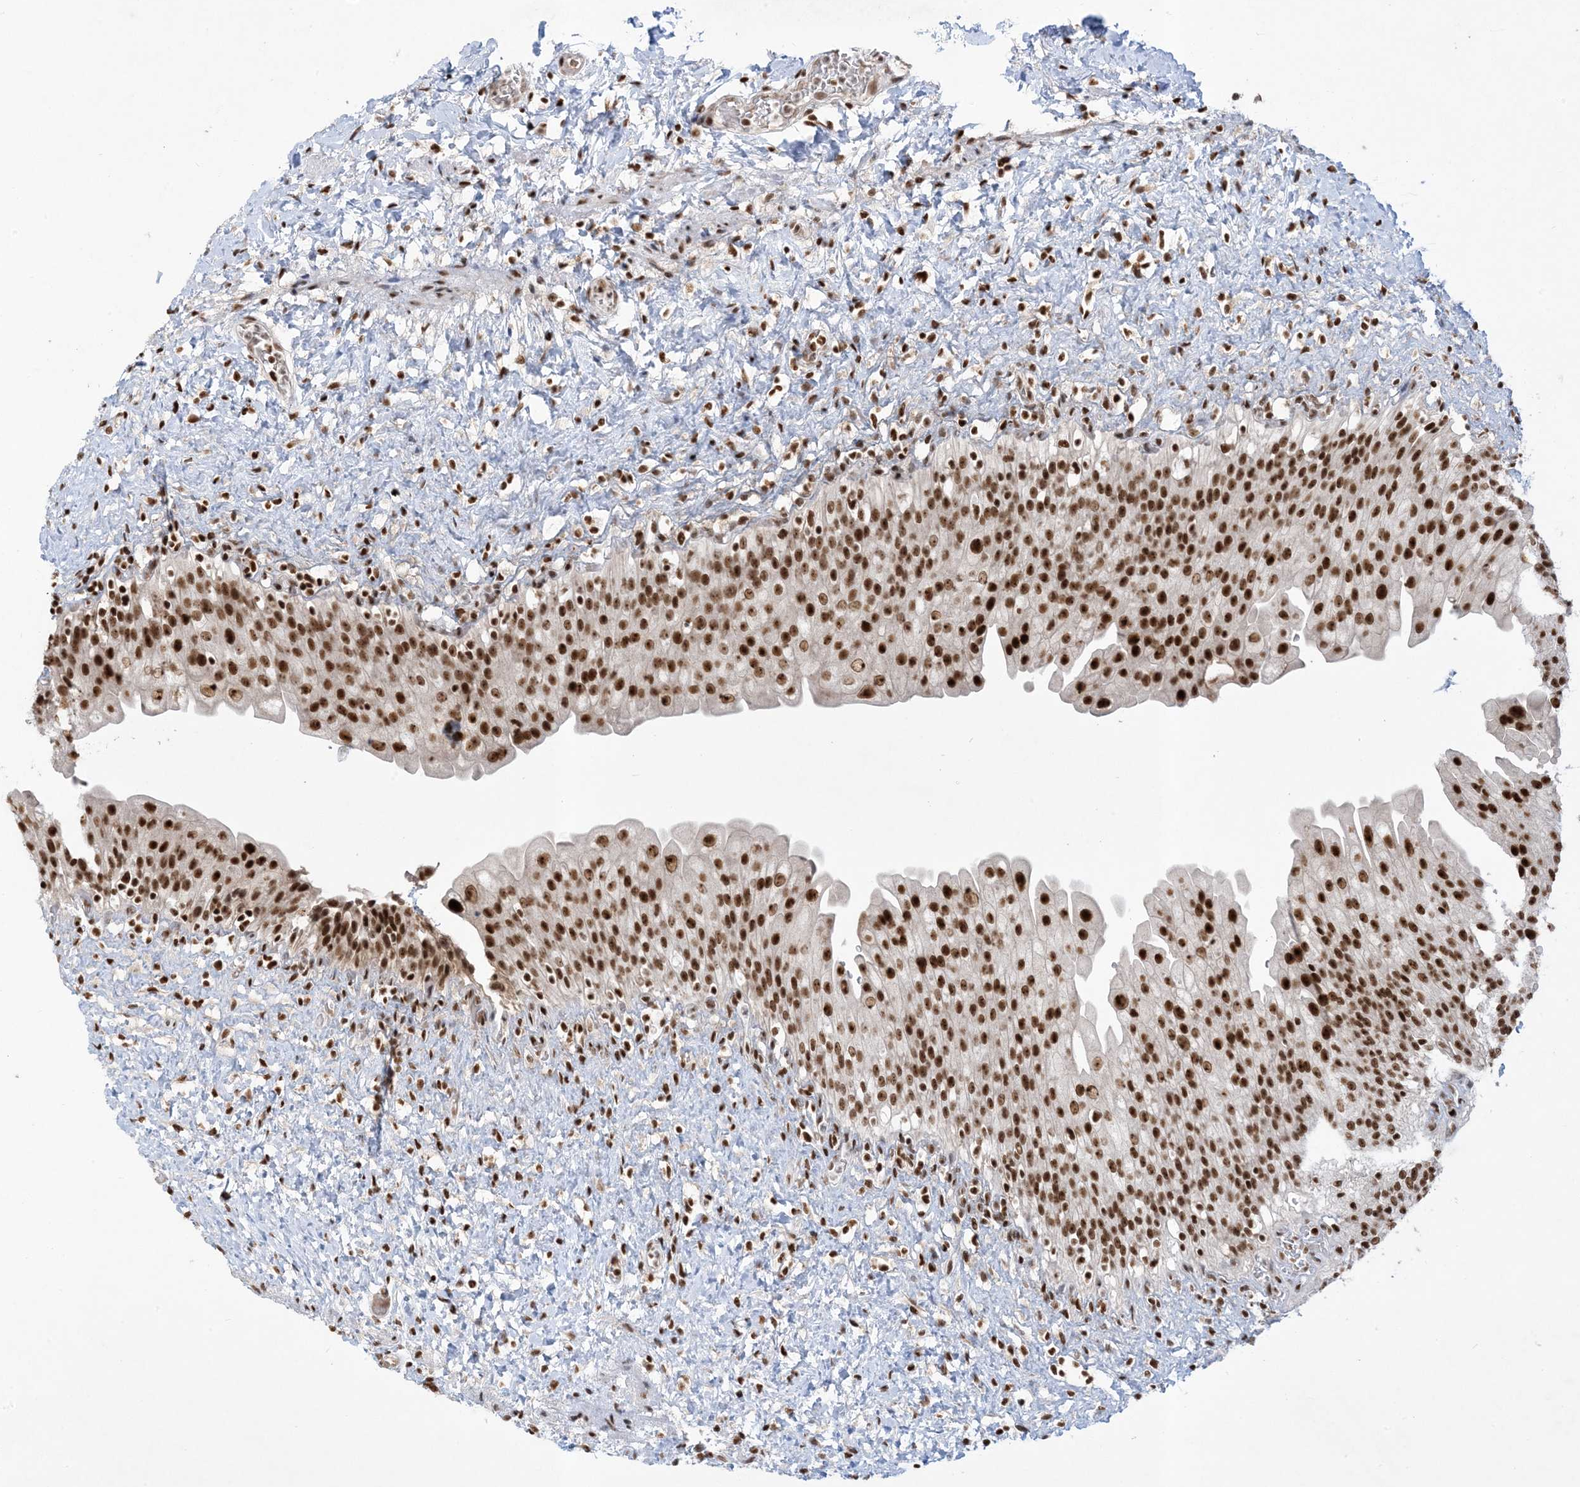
{"staining": {"intensity": "strong", "quantity": ">75%", "location": "nuclear"}, "tissue": "urinary bladder", "cell_type": "Urothelial cells", "image_type": "normal", "snomed": [{"axis": "morphology", "description": "Normal tissue, NOS"}, {"axis": "topography", "description": "Urinary bladder"}], "caption": "An immunohistochemistry (IHC) image of unremarkable tissue is shown. Protein staining in brown highlights strong nuclear positivity in urinary bladder within urothelial cells.", "gene": "PPIL2", "patient": {"sex": "female", "age": 27}}